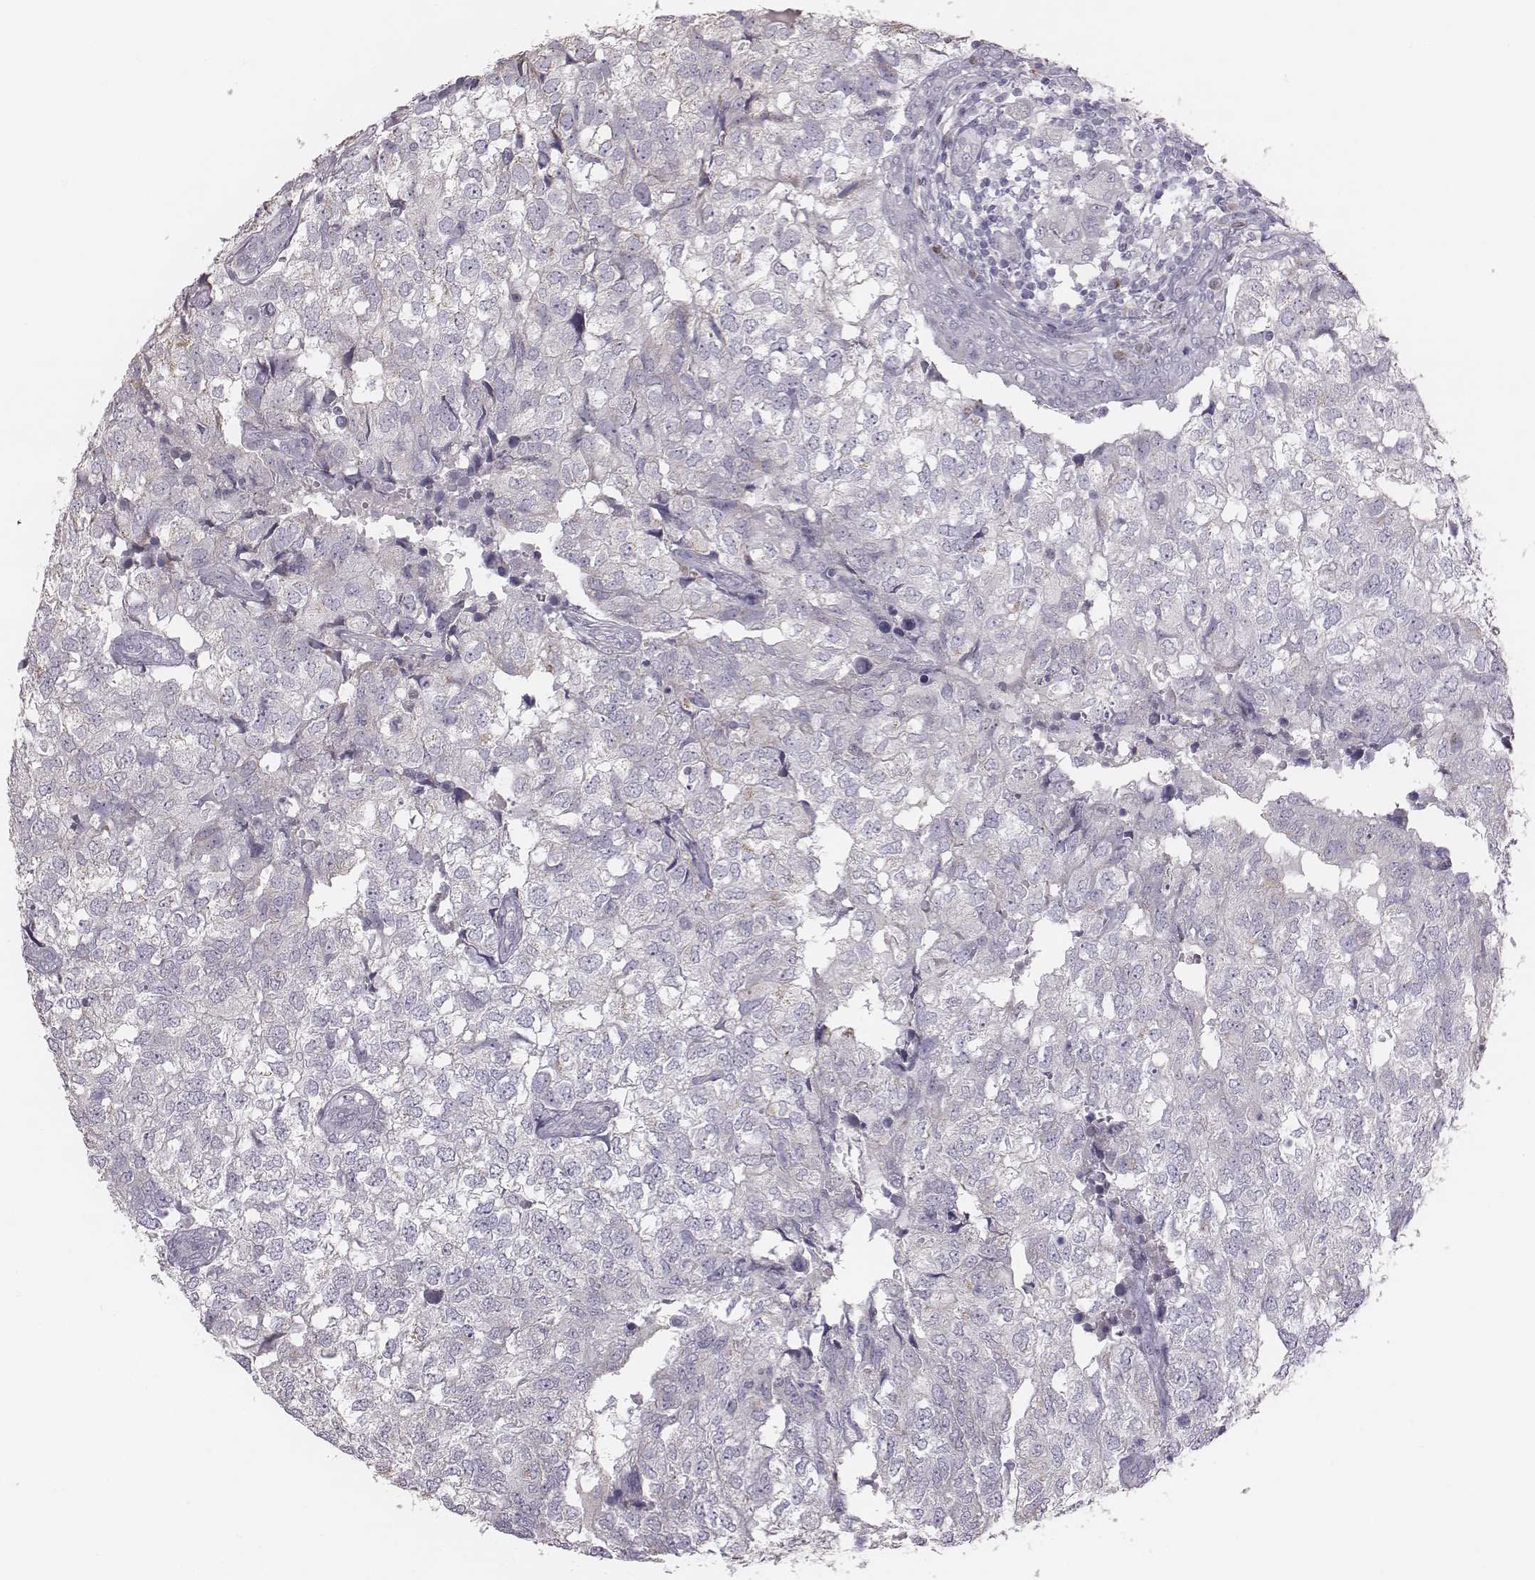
{"staining": {"intensity": "negative", "quantity": "none", "location": "none"}, "tissue": "breast cancer", "cell_type": "Tumor cells", "image_type": "cancer", "snomed": [{"axis": "morphology", "description": "Duct carcinoma"}, {"axis": "topography", "description": "Breast"}], "caption": "Tumor cells are negative for brown protein staining in intraductal carcinoma (breast).", "gene": "C6orf58", "patient": {"sex": "female", "age": 30}}